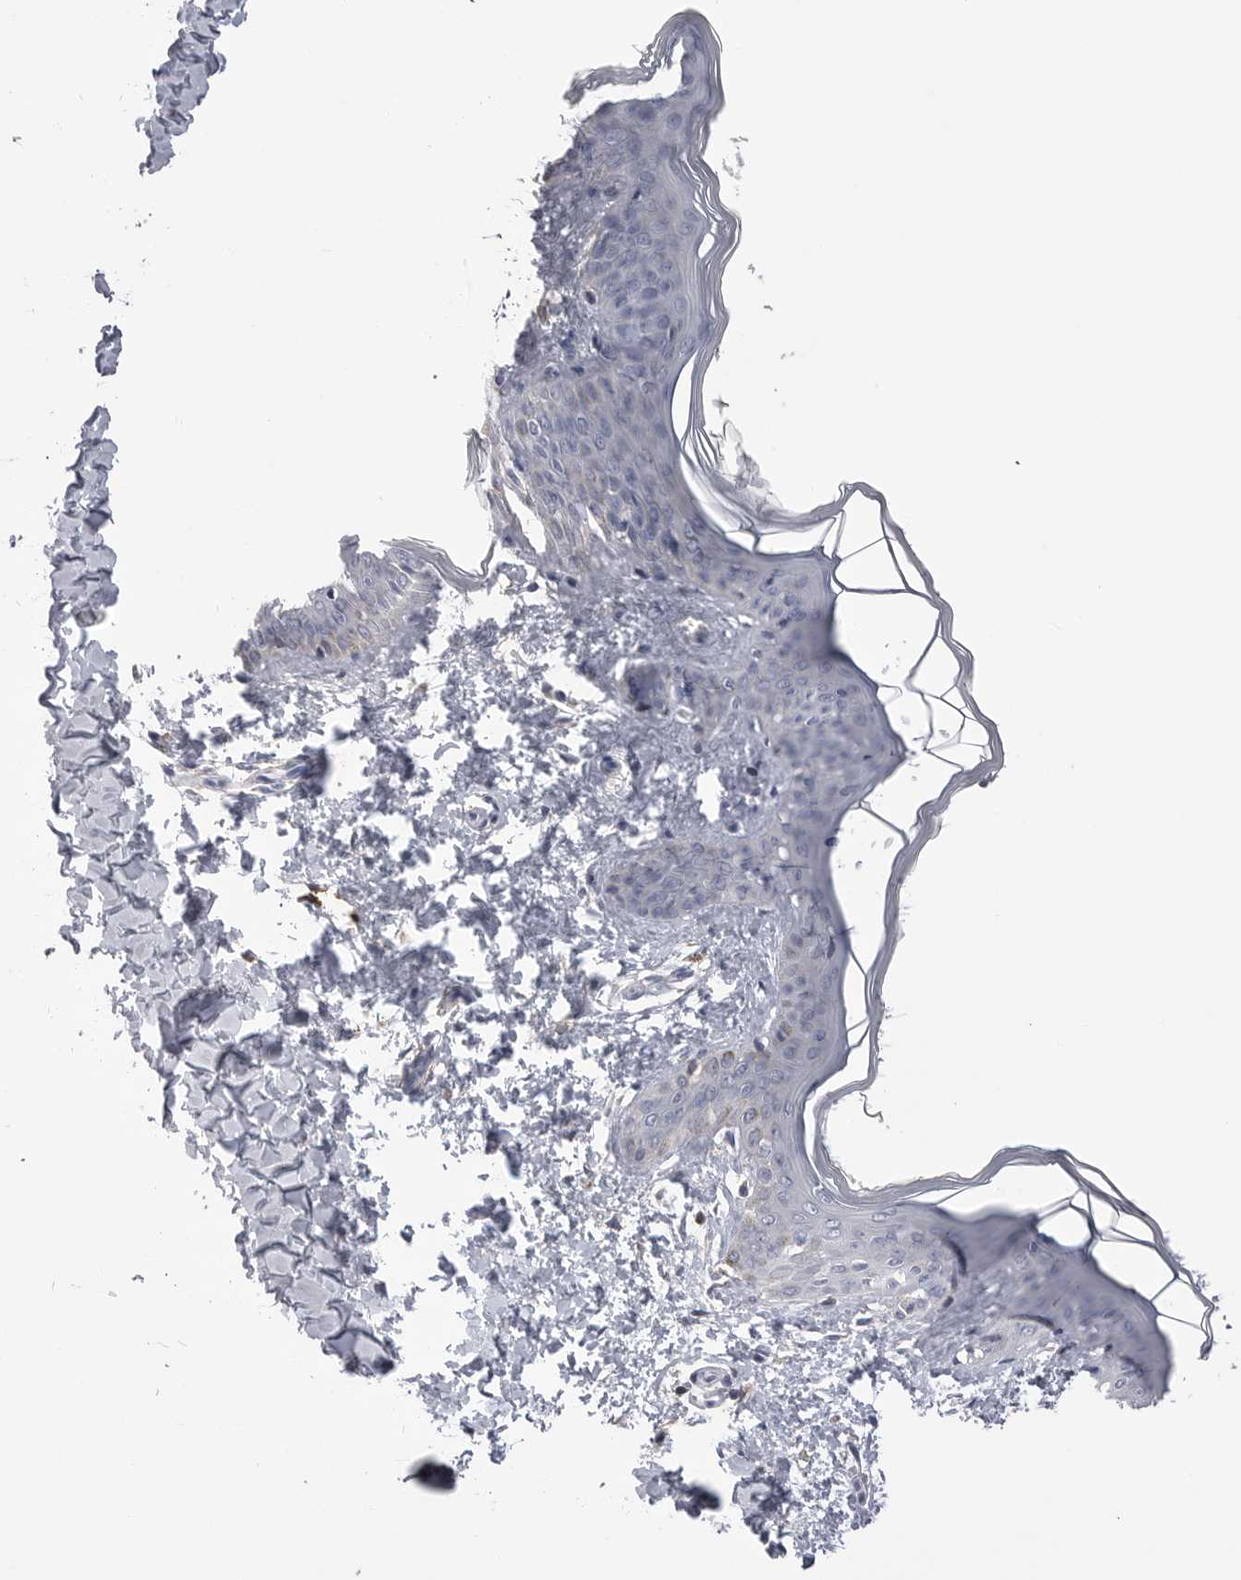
{"staining": {"intensity": "negative", "quantity": "none", "location": "none"}, "tissue": "skin", "cell_type": "Fibroblasts", "image_type": "normal", "snomed": [{"axis": "morphology", "description": "Normal tissue, NOS"}, {"axis": "topography", "description": "Skin"}], "caption": "The IHC histopathology image has no significant positivity in fibroblasts of skin. Nuclei are stained in blue.", "gene": "AKAP12", "patient": {"sex": "female", "age": 17}}